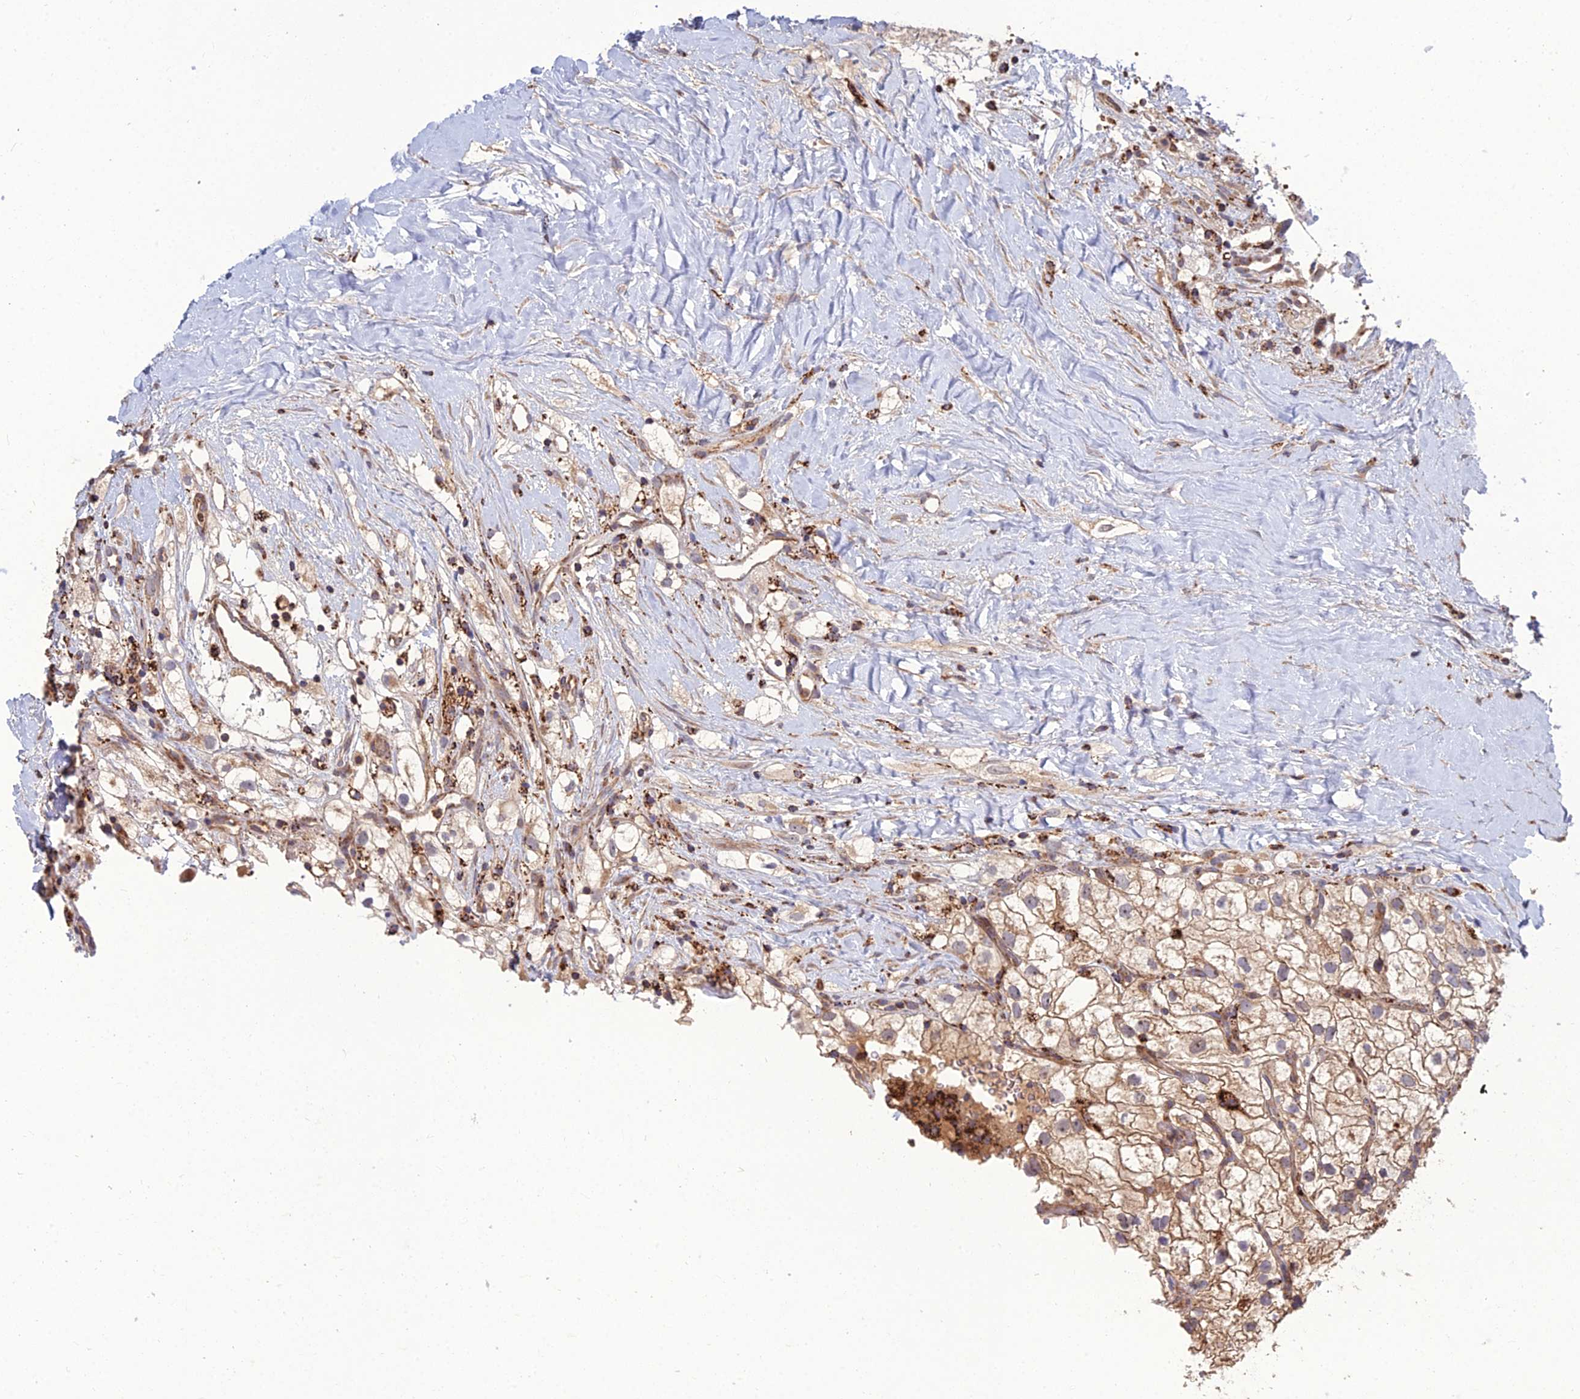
{"staining": {"intensity": "weak", "quantity": "<25%", "location": "cytoplasmic/membranous"}, "tissue": "renal cancer", "cell_type": "Tumor cells", "image_type": "cancer", "snomed": [{"axis": "morphology", "description": "Adenocarcinoma, NOS"}, {"axis": "topography", "description": "Kidney"}], "caption": "Tumor cells are negative for protein expression in human renal adenocarcinoma.", "gene": "RIC8B", "patient": {"sex": "male", "age": 59}}